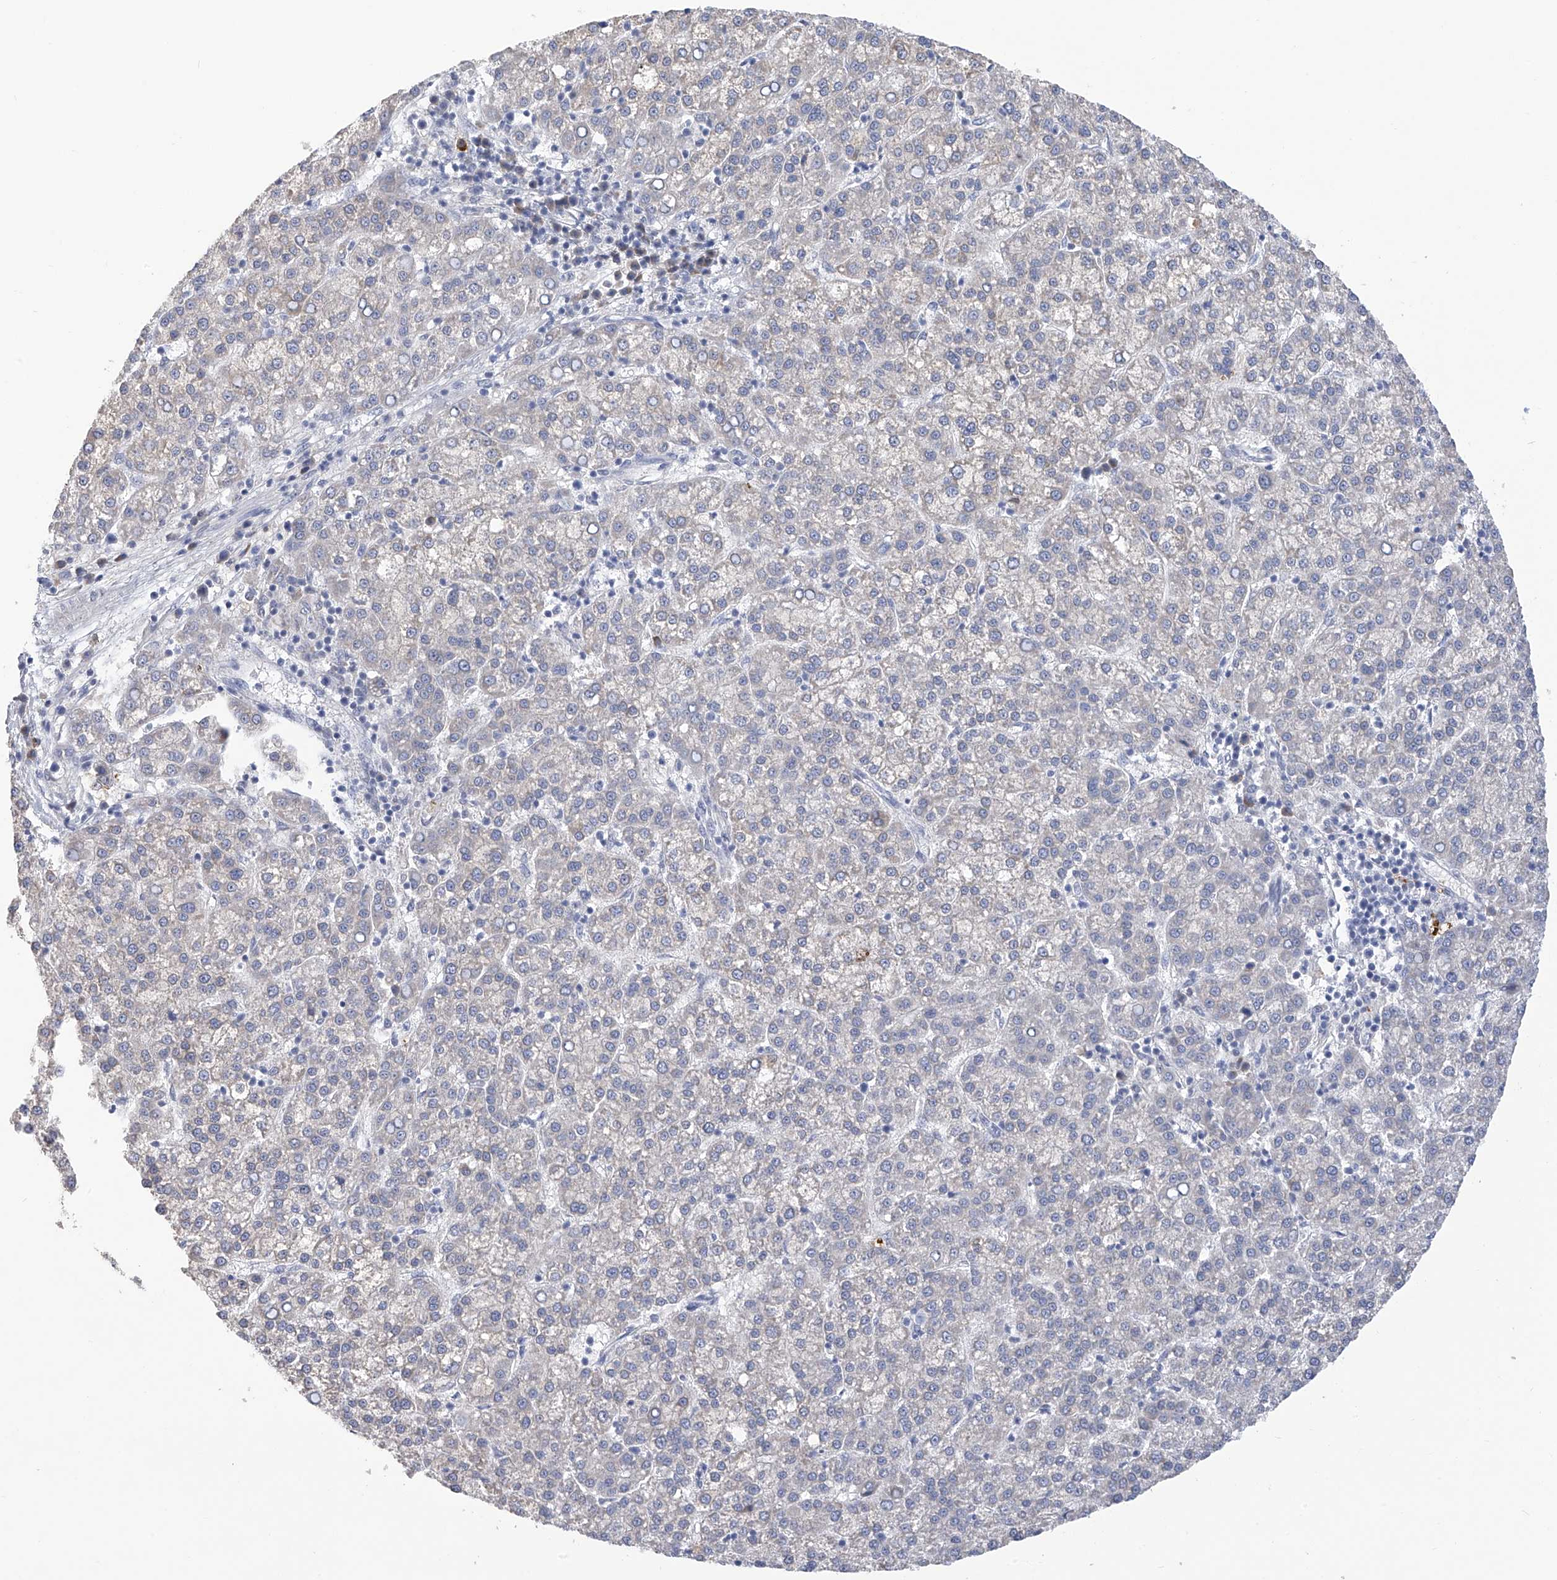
{"staining": {"intensity": "negative", "quantity": "none", "location": "none"}, "tissue": "liver cancer", "cell_type": "Tumor cells", "image_type": "cancer", "snomed": [{"axis": "morphology", "description": "Carcinoma, Hepatocellular, NOS"}, {"axis": "topography", "description": "Liver"}], "caption": "Photomicrograph shows no protein staining in tumor cells of liver cancer tissue.", "gene": "SLCO4A1", "patient": {"sex": "female", "age": 58}}